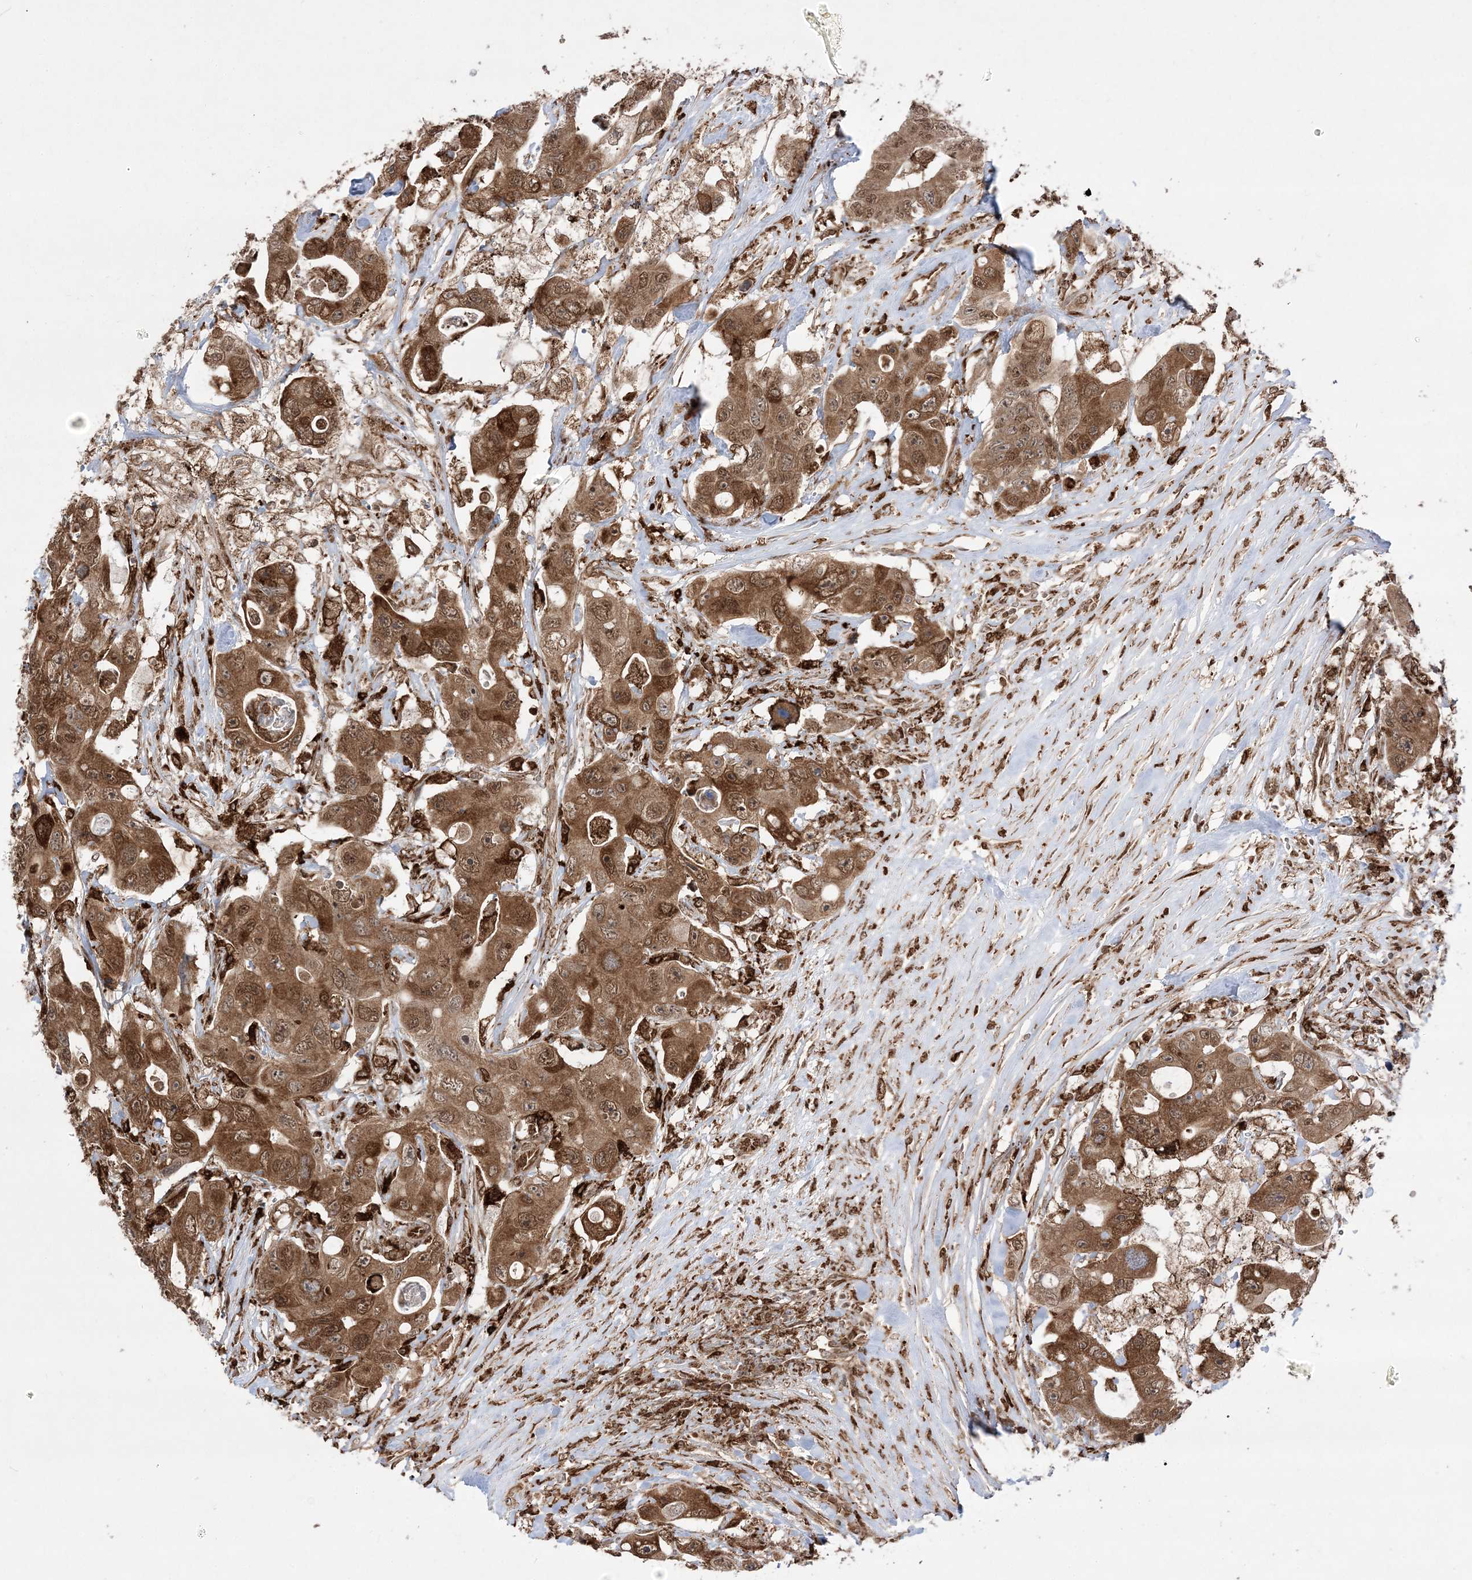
{"staining": {"intensity": "moderate", "quantity": ">75%", "location": "cytoplasmic/membranous,nuclear"}, "tissue": "colorectal cancer", "cell_type": "Tumor cells", "image_type": "cancer", "snomed": [{"axis": "morphology", "description": "Adenocarcinoma, NOS"}, {"axis": "topography", "description": "Colon"}], "caption": "Adenocarcinoma (colorectal) tissue reveals moderate cytoplasmic/membranous and nuclear positivity in about >75% of tumor cells, visualized by immunohistochemistry. (Stains: DAB (3,3'-diaminobenzidine) in brown, nuclei in blue, Microscopy: brightfield microscopy at high magnification).", "gene": "EPC2", "patient": {"sex": "female", "age": 46}}